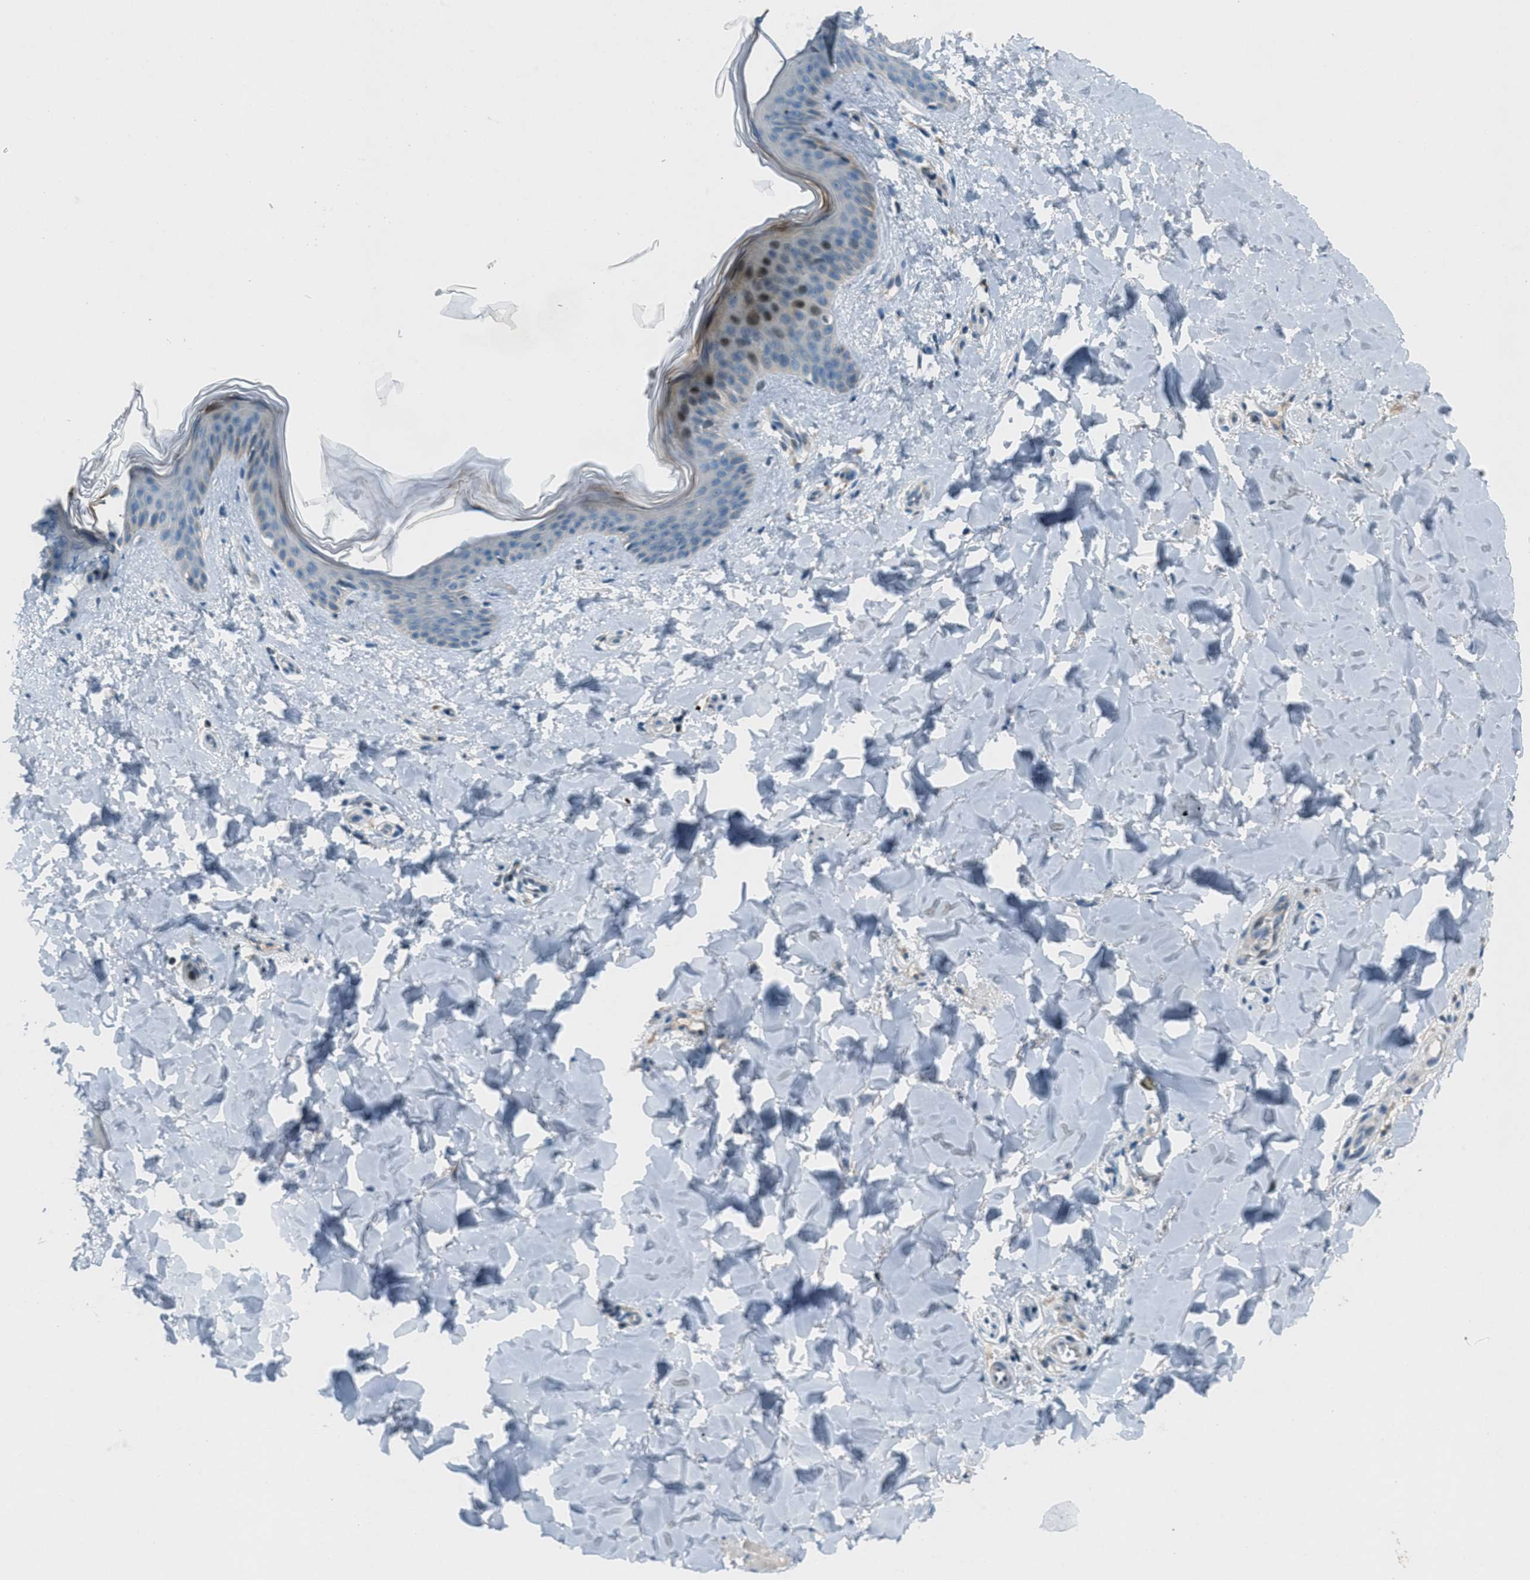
{"staining": {"intensity": "negative", "quantity": "none", "location": "none"}, "tissue": "skin", "cell_type": "Fibroblasts", "image_type": "normal", "snomed": [{"axis": "morphology", "description": "Normal tissue, NOS"}, {"axis": "topography", "description": "Skin"}], "caption": "This is an IHC micrograph of benign skin. There is no positivity in fibroblasts.", "gene": "CLEC2D", "patient": {"sex": "female", "age": 17}}